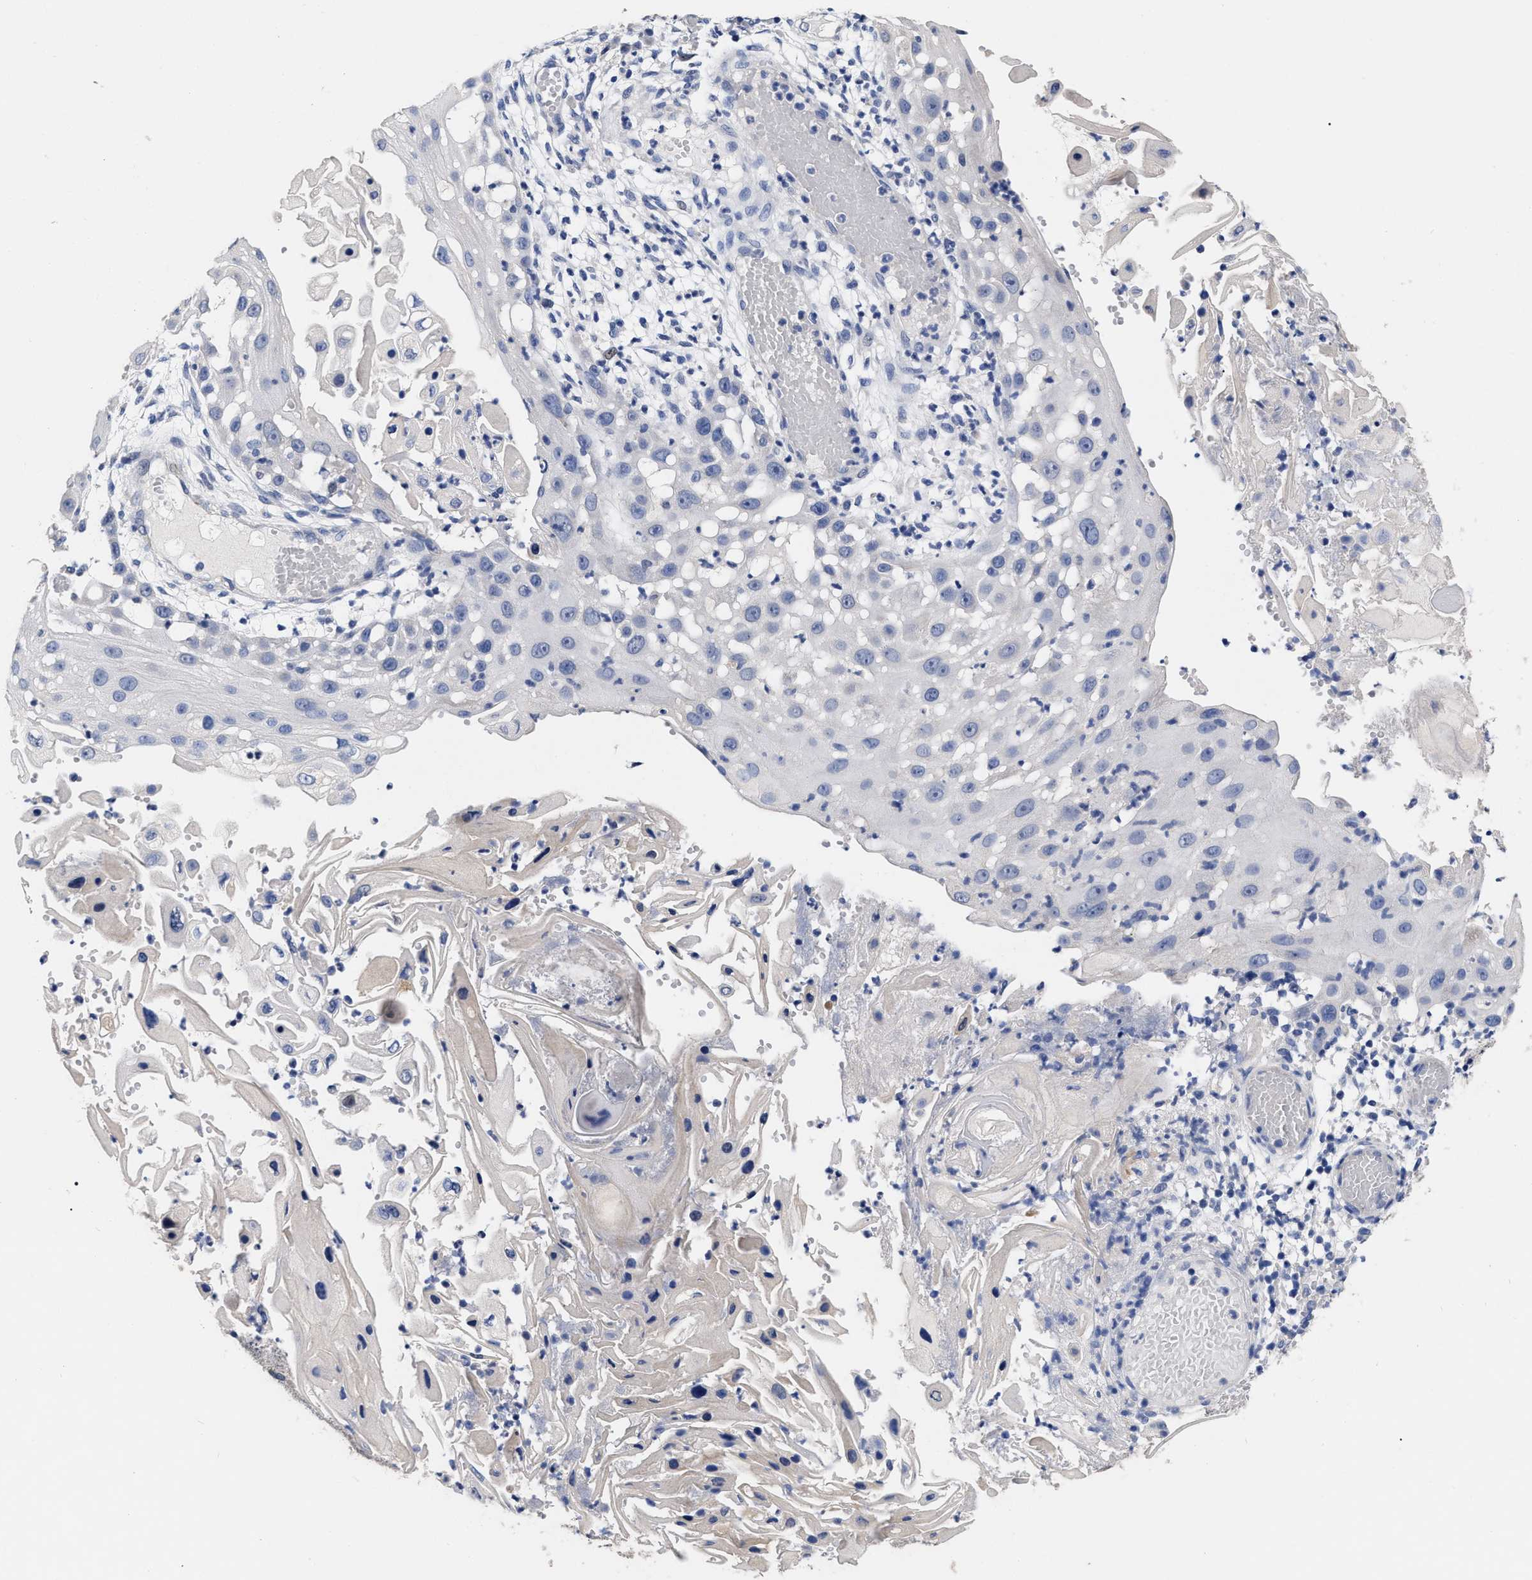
{"staining": {"intensity": "negative", "quantity": "none", "location": "none"}, "tissue": "skin cancer", "cell_type": "Tumor cells", "image_type": "cancer", "snomed": [{"axis": "morphology", "description": "Squamous cell carcinoma, NOS"}, {"axis": "topography", "description": "Skin"}], "caption": "Immunohistochemistry (IHC) of human skin cancer (squamous cell carcinoma) demonstrates no positivity in tumor cells.", "gene": "CCN5", "patient": {"sex": "female", "age": 44}}